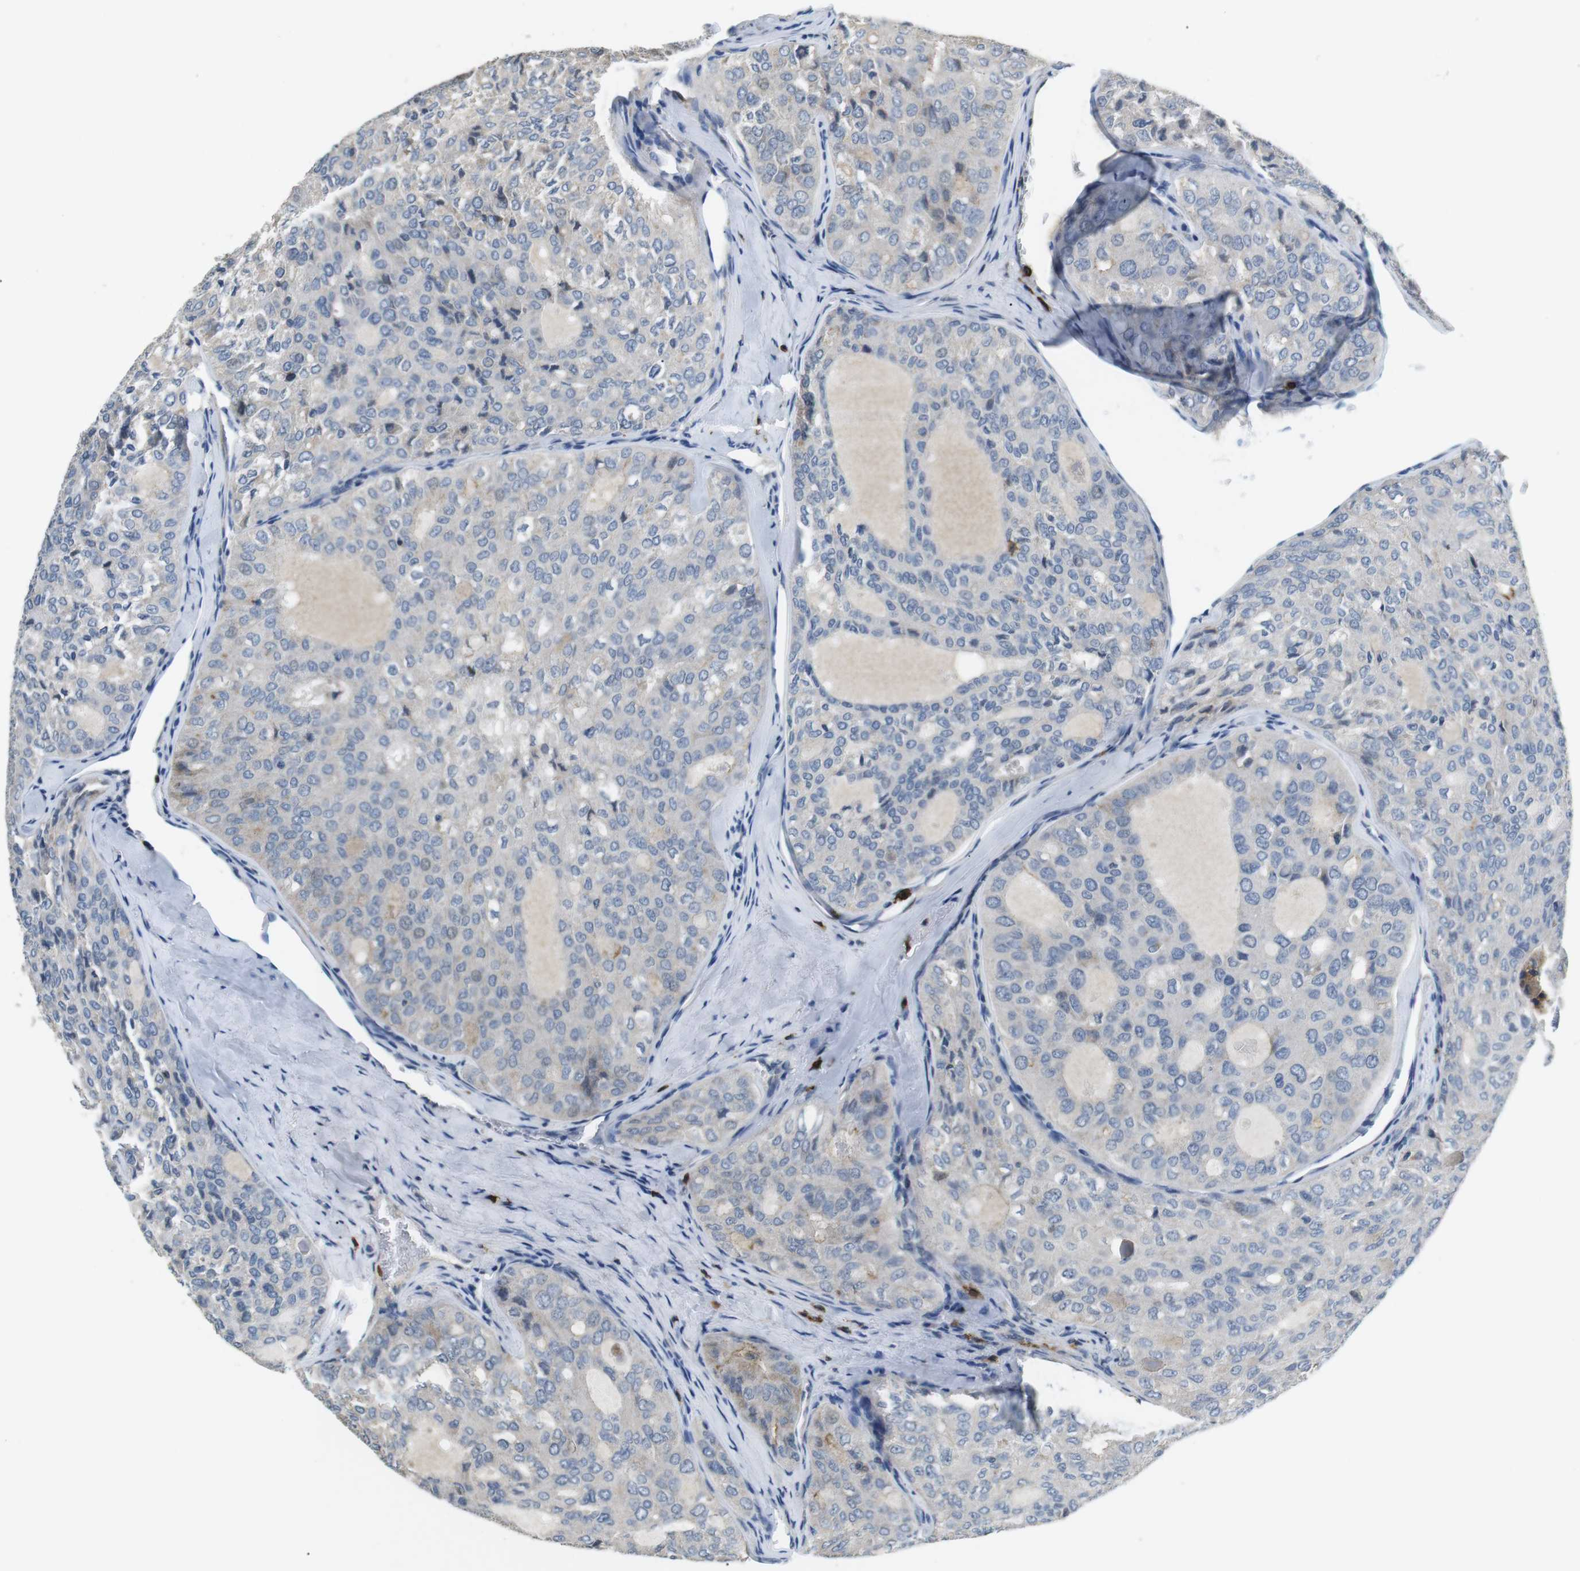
{"staining": {"intensity": "negative", "quantity": "none", "location": "none"}, "tissue": "thyroid cancer", "cell_type": "Tumor cells", "image_type": "cancer", "snomed": [{"axis": "morphology", "description": "Follicular adenoma carcinoma, NOS"}, {"axis": "topography", "description": "Thyroid gland"}], "caption": "Thyroid cancer was stained to show a protein in brown. There is no significant staining in tumor cells. (DAB (3,3'-diaminobenzidine) immunohistochemistry (IHC) visualized using brightfield microscopy, high magnification).", "gene": "CD6", "patient": {"sex": "male", "age": 75}}